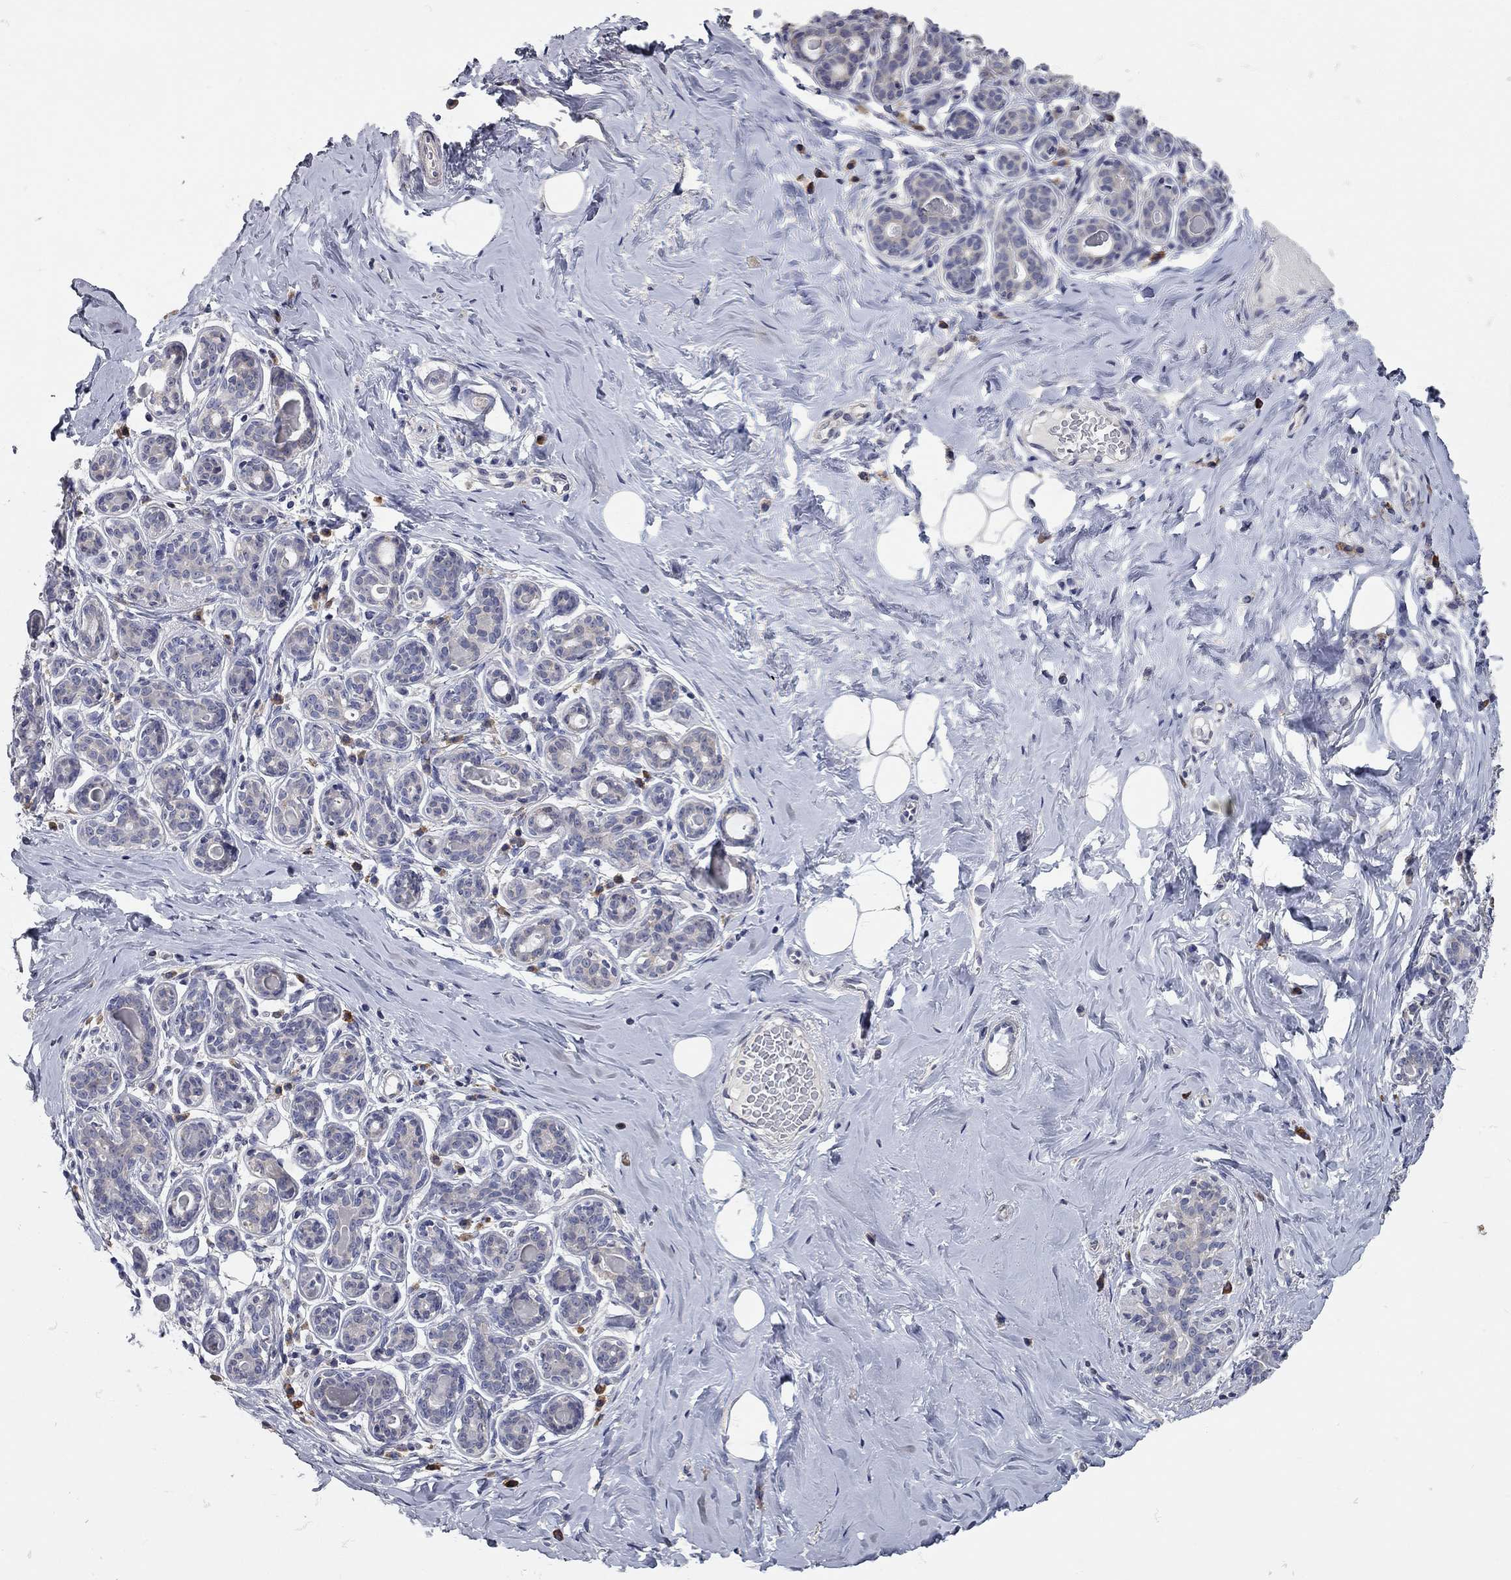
{"staining": {"intensity": "negative", "quantity": "none", "location": "none"}, "tissue": "breast", "cell_type": "Adipocytes", "image_type": "normal", "snomed": [{"axis": "morphology", "description": "Normal tissue, NOS"}, {"axis": "topography", "description": "Skin"}, {"axis": "topography", "description": "Breast"}], "caption": "This is a histopathology image of immunohistochemistry (IHC) staining of benign breast, which shows no staining in adipocytes.", "gene": "XAGE2", "patient": {"sex": "female", "age": 43}}